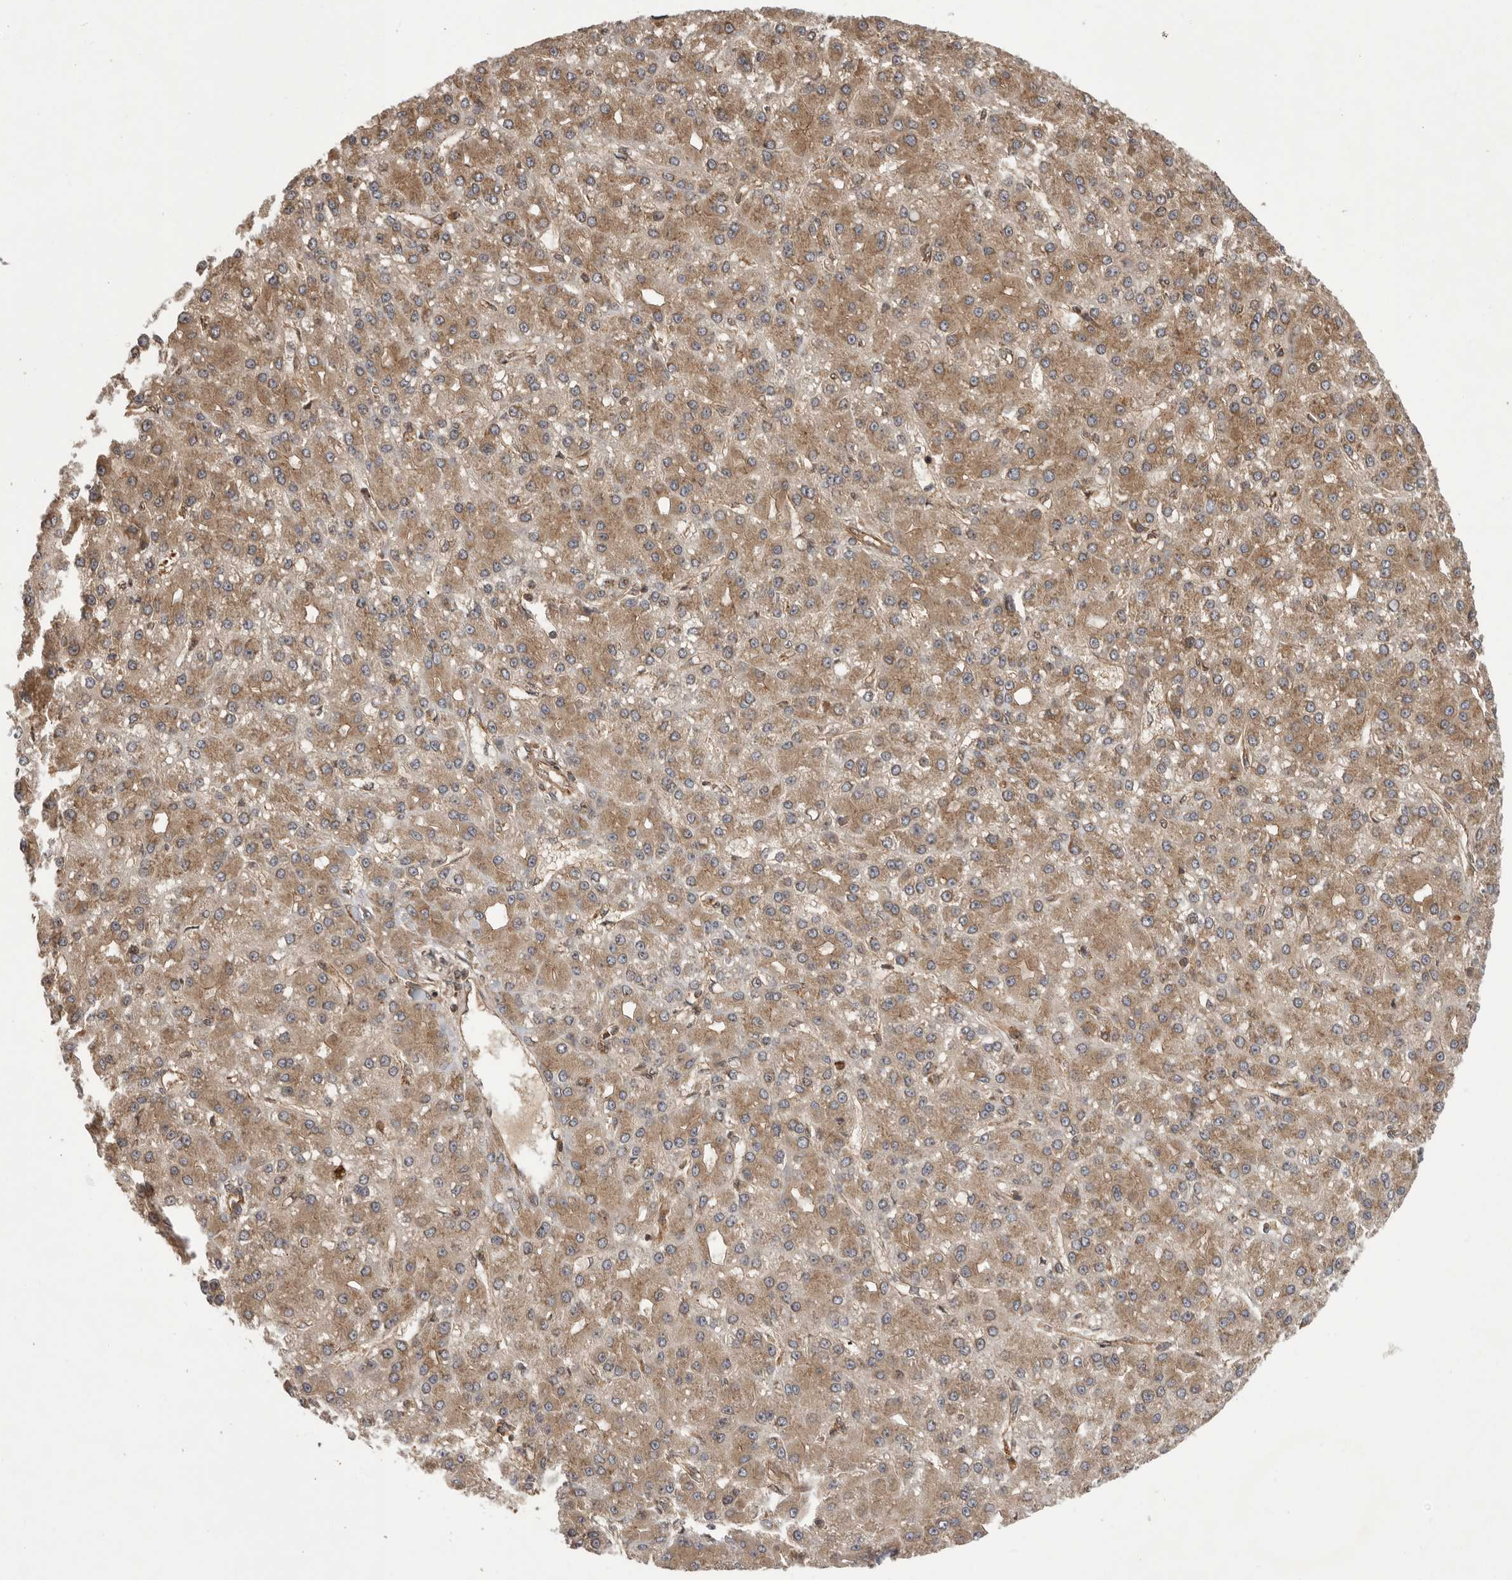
{"staining": {"intensity": "moderate", "quantity": ">75%", "location": "cytoplasmic/membranous"}, "tissue": "liver cancer", "cell_type": "Tumor cells", "image_type": "cancer", "snomed": [{"axis": "morphology", "description": "Carcinoma, Hepatocellular, NOS"}, {"axis": "topography", "description": "Liver"}], "caption": "A brown stain shows moderate cytoplasmic/membranous positivity of a protein in liver cancer (hepatocellular carcinoma) tumor cells. Ihc stains the protein of interest in brown and the nuclei are stained blue.", "gene": "DHDDS", "patient": {"sex": "male", "age": 67}}